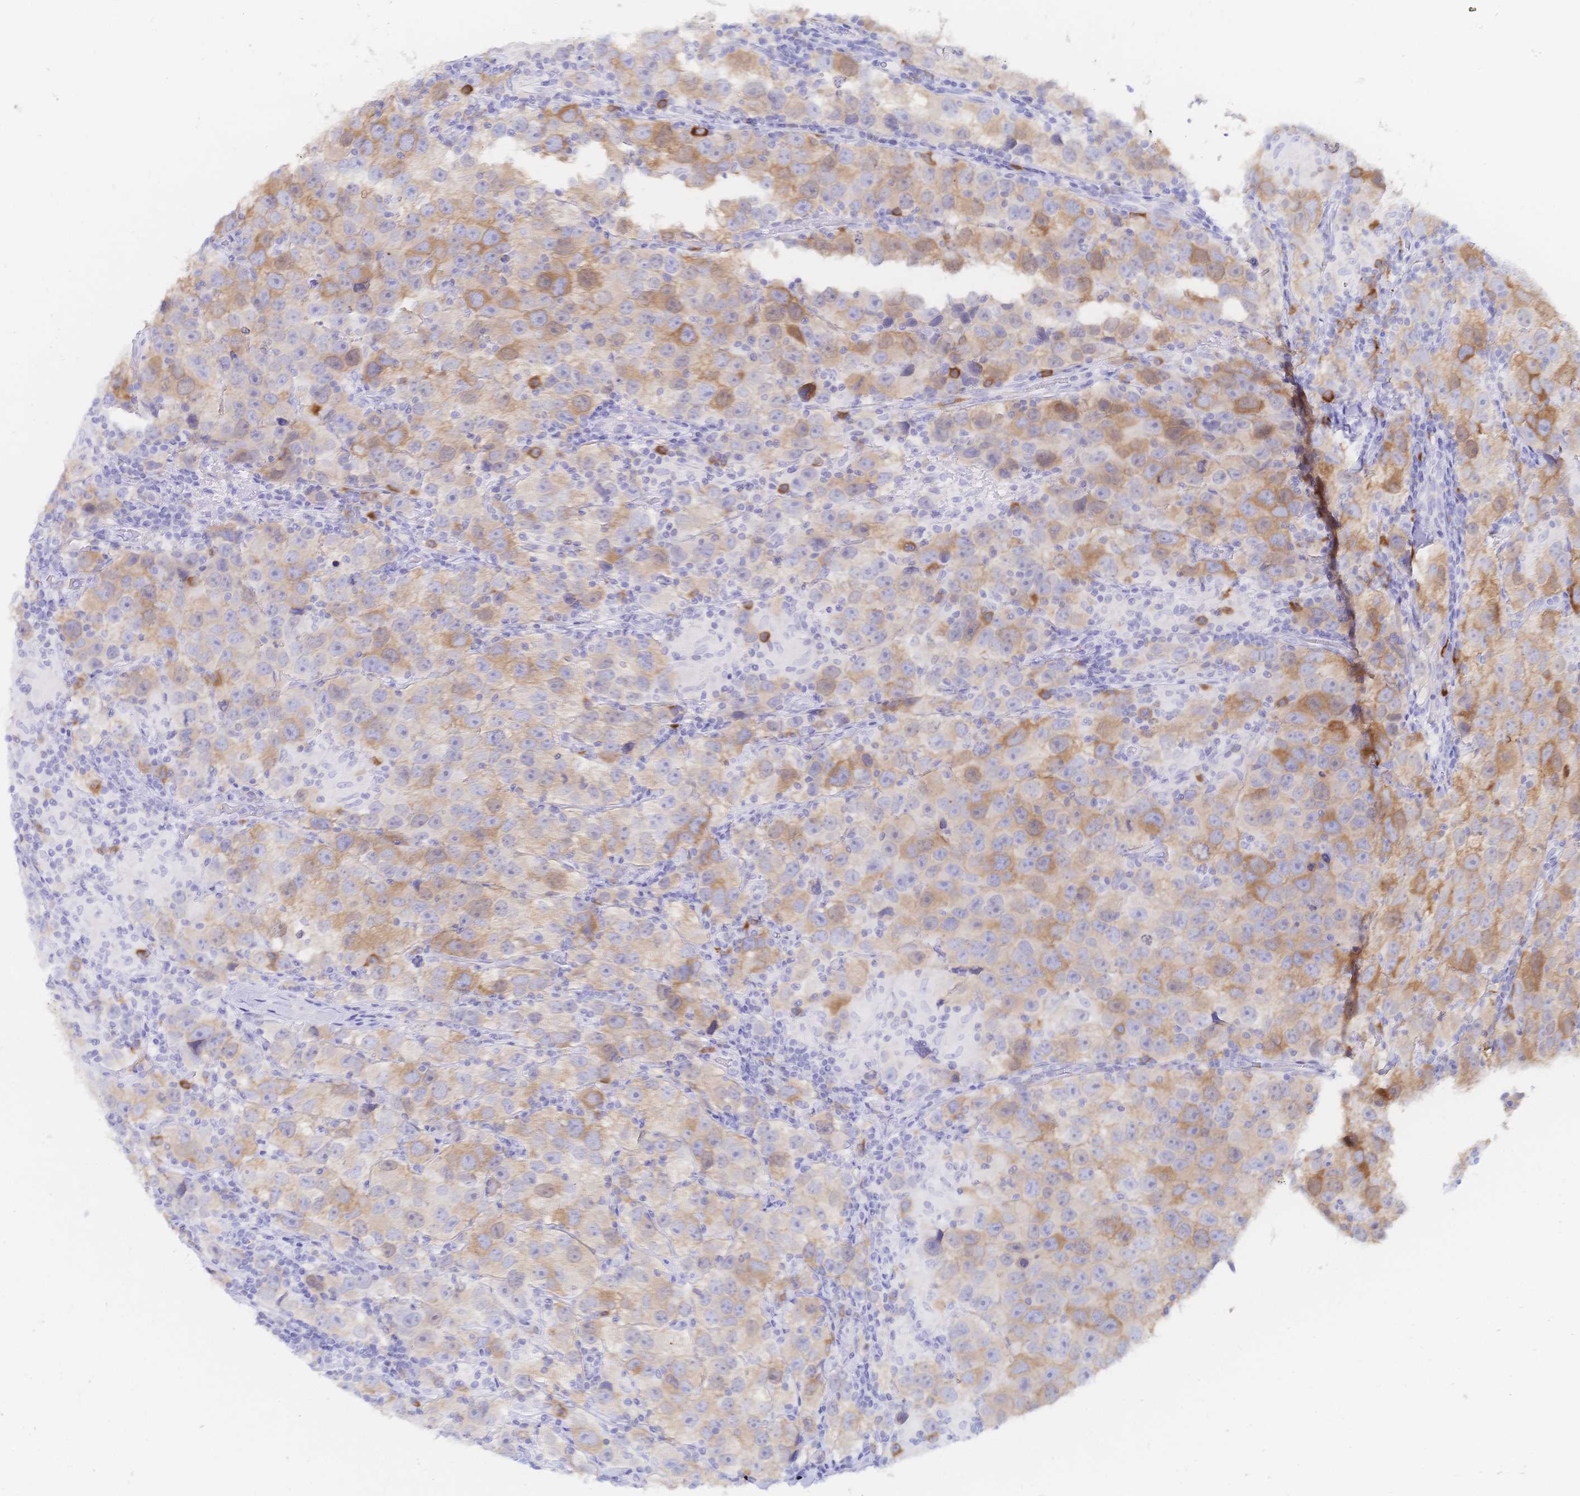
{"staining": {"intensity": "moderate", "quantity": "25%-75%", "location": "cytoplasmic/membranous"}, "tissue": "testis cancer", "cell_type": "Tumor cells", "image_type": "cancer", "snomed": [{"axis": "morphology", "description": "Seminoma, NOS"}, {"axis": "topography", "description": "Testis"}], "caption": "IHC of human testis cancer exhibits medium levels of moderate cytoplasmic/membranous staining in about 25%-75% of tumor cells. The staining was performed using DAB (3,3'-diaminobenzidine), with brown indicating positive protein expression. Nuclei are stained blue with hematoxylin.", "gene": "RRM1", "patient": {"sex": "male", "age": 26}}